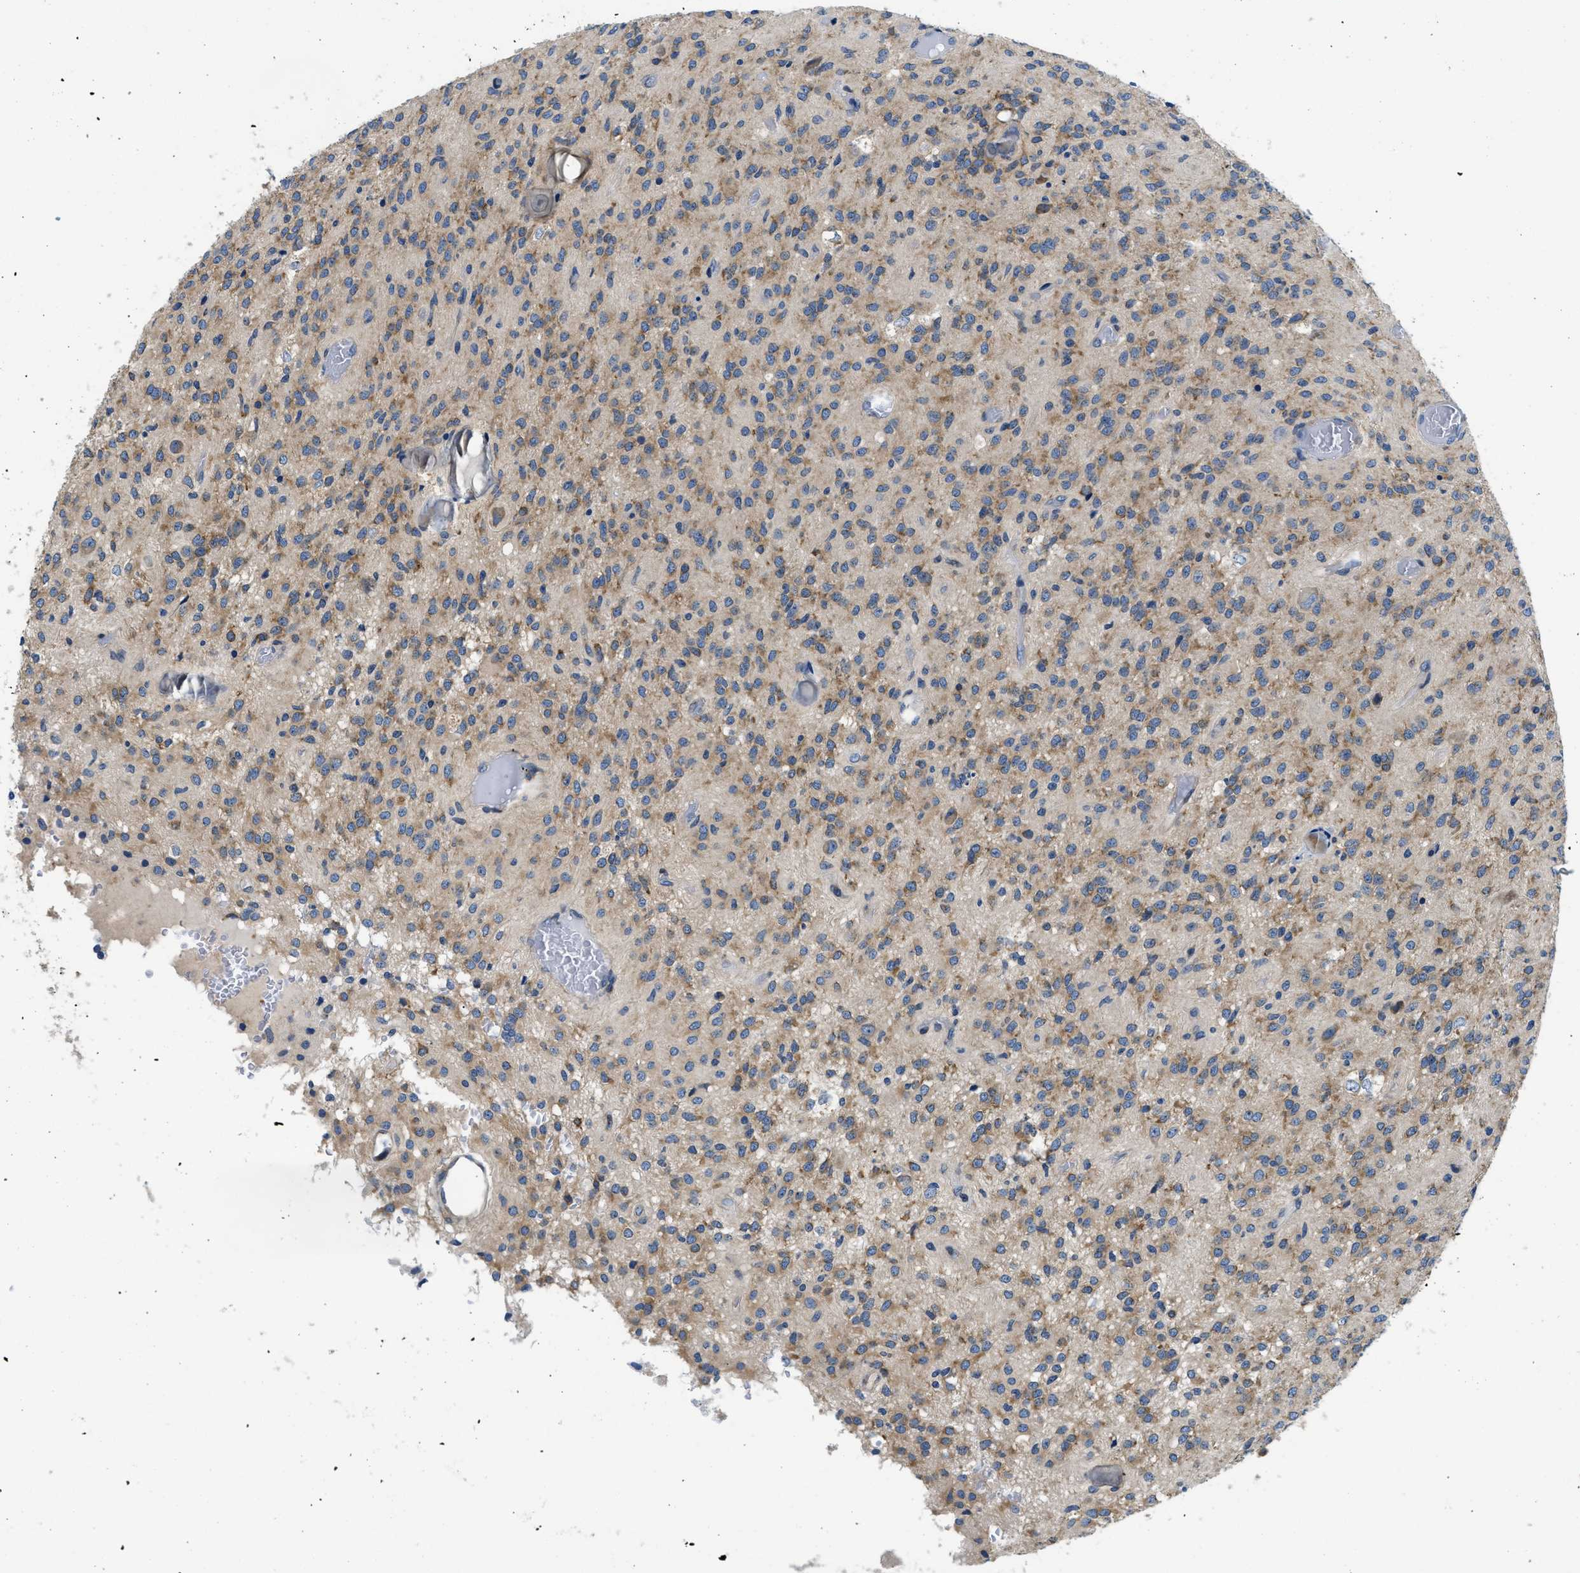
{"staining": {"intensity": "weak", "quantity": "25%-75%", "location": "cytoplasmic/membranous"}, "tissue": "glioma", "cell_type": "Tumor cells", "image_type": "cancer", "snomed": [{"axis": "morphology", "description": "Glioma, malignant, High grade"}, {"axis": "topography", "description": "Brain"}], "caption": "Malignant glioma (high-grade) stained with a brown dye demonstrates weak cytoplasmic/membranous positive staining in approximately 25%-75% of tumor cells.", "gene": "ABCF1", "patient": {"sex": "female", "age": 59}}